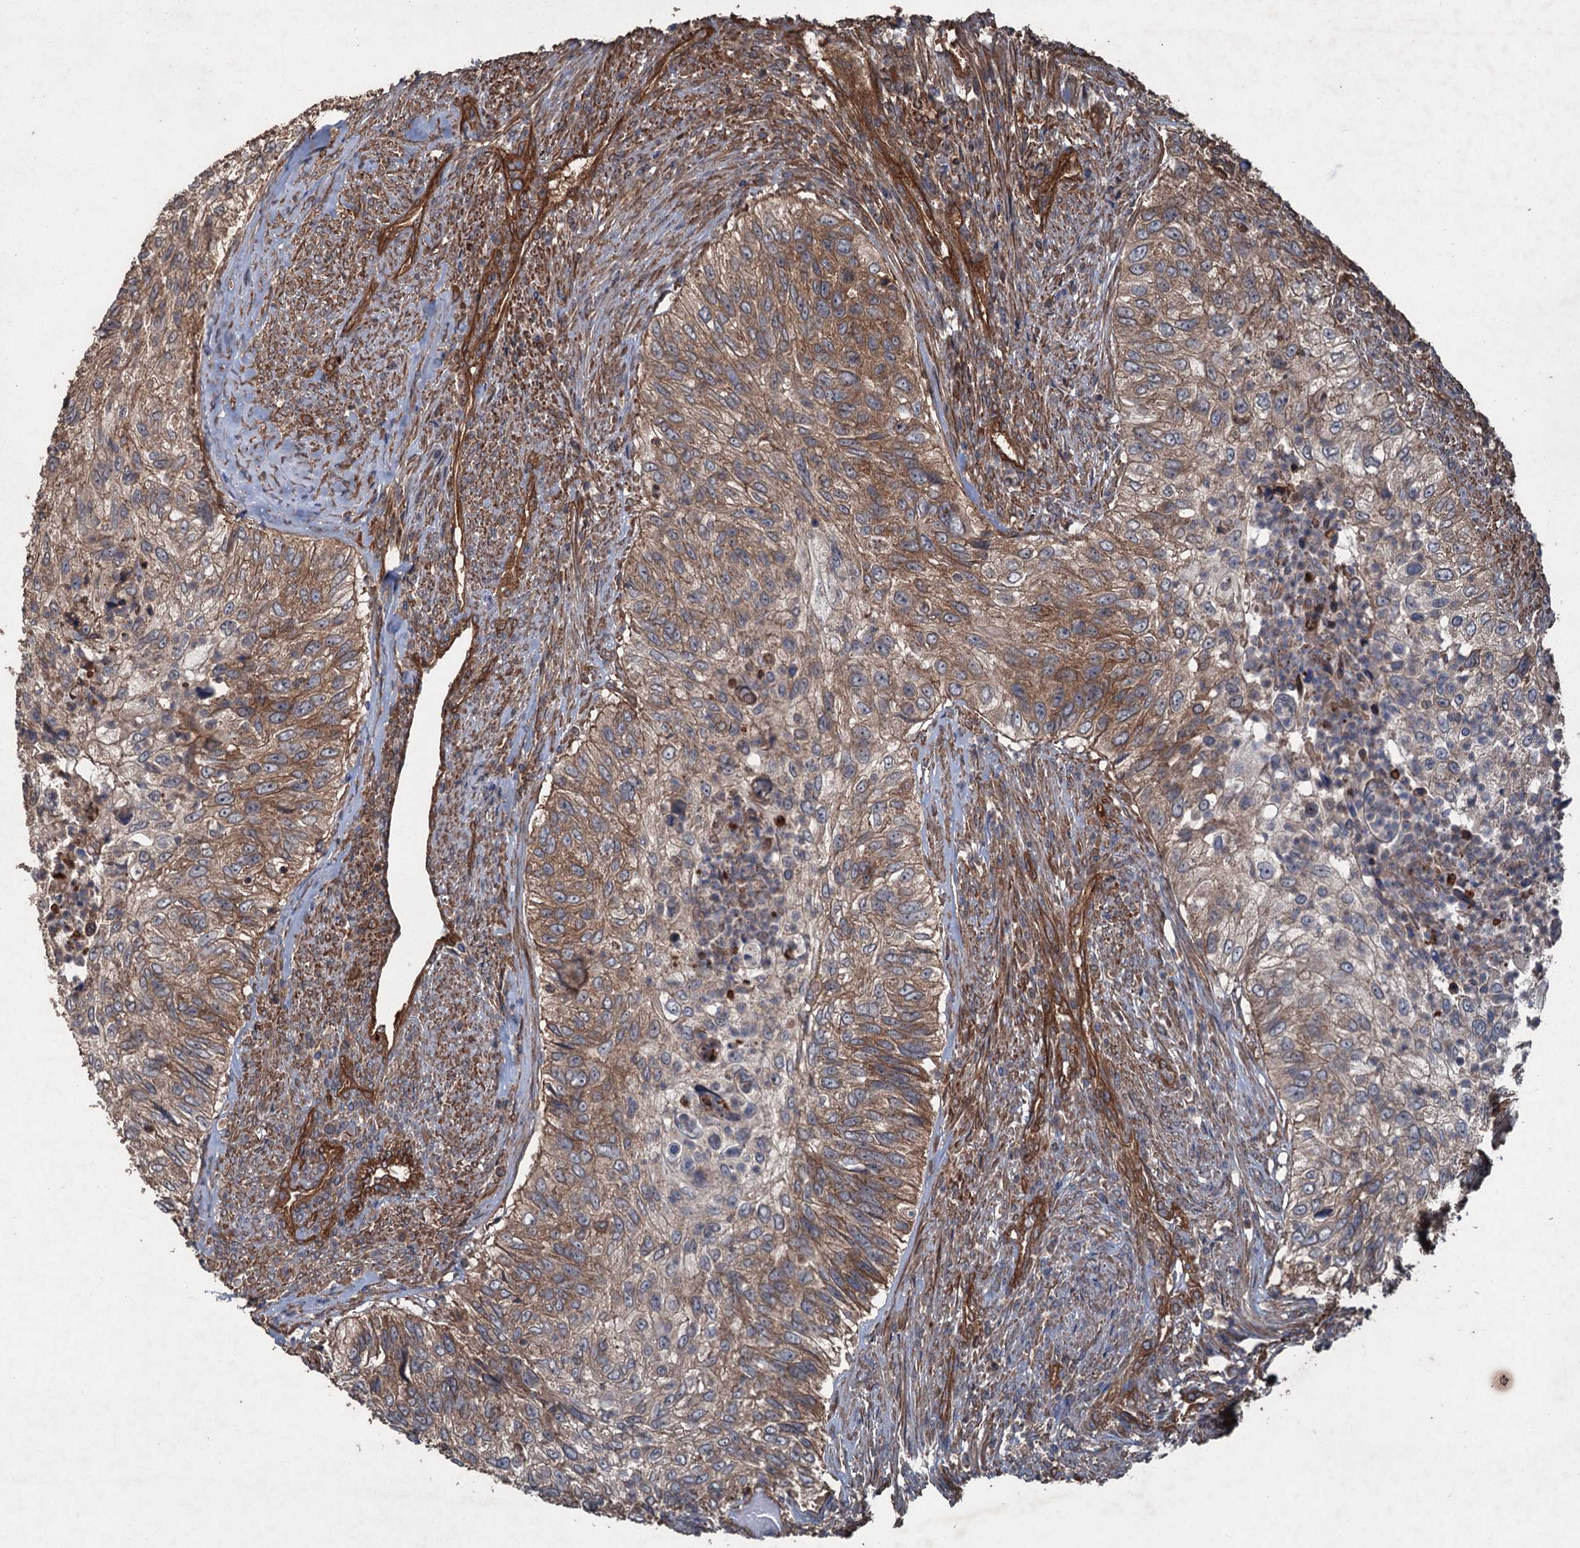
{"staining": {"intensity": "moderate", "quantity": ">75%", "location": "cytoplasmic/membranous"}, "tissue": "urothelial cancer", "cell_type": "Tumor cells", "image_type": "cancer", "snomed": [{"axis": "morphology", "description": "Urothelial carcinoma, High grade"}, {"axis": "topography", "description": "Urinary bladder"}], "caption": "Tumor cells show medium levels of moderate cytoplasmic/membranous expression in about >75% of cells in human urothelial carcinoma (high-grade). The protein of interest is stained brown, and the nuclei are stained in blue (DAB IHC with brightfield microscopy, high magnification).", "gene": "RNF214", "patient": {"sex": "female", "age": 60}}